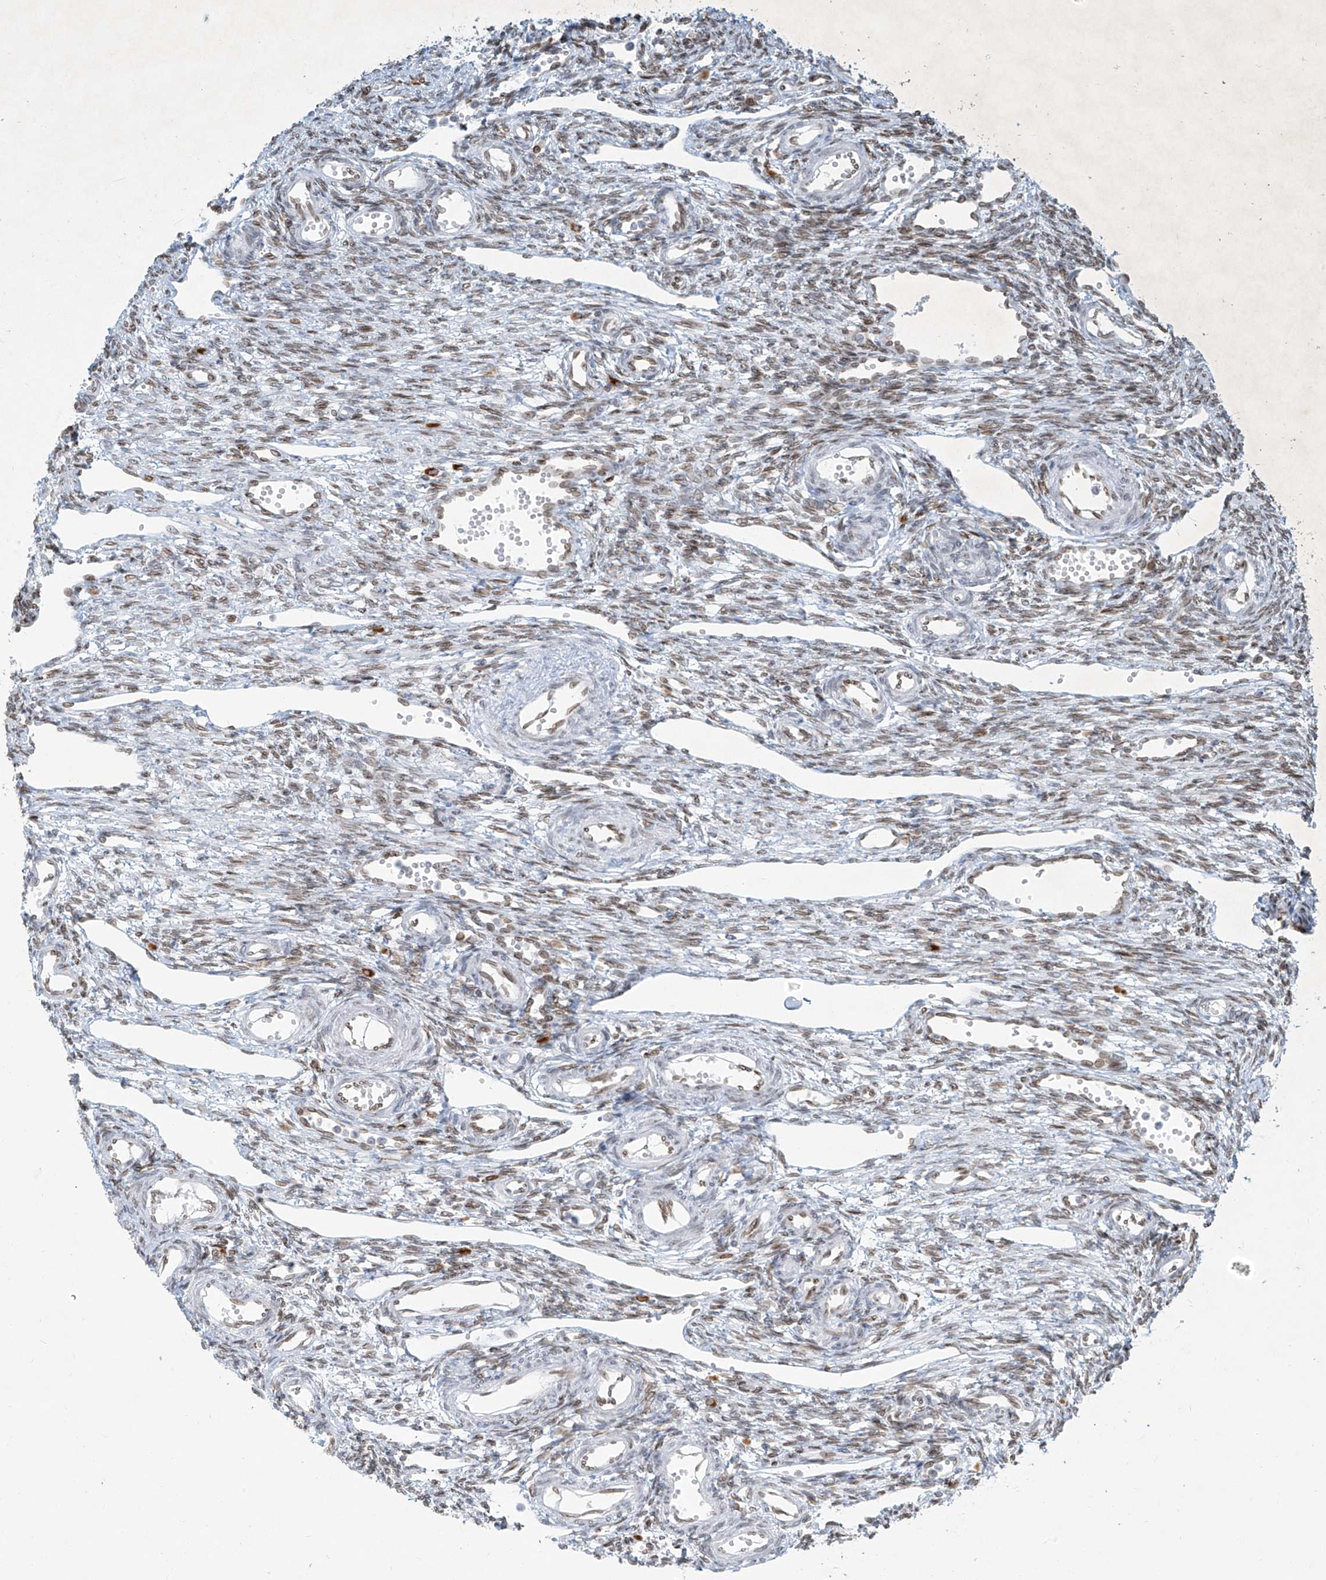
{"staining": {"intensity": "weak", "quantity": "25%-75%", "location": "nuclear"}, "tissue": "ovary", "cell_type": "Ovarian stroma cells", "image_type": "normal", "snomed": [{"axis": "morphology", "description": "Normal tissue, NOS"}, {"axis": "morphology", "description": "Cyst, NOS"}, {"axis": "topography", "description": "Ovary"}], "caption": "Weak nuclear expression for a protein is appreciated in about 25%-75% of ovarian stroma cells of normal ovary using IHC.", "gene": "SAMD15", "patient": {"sex": "female", "age": 33}}